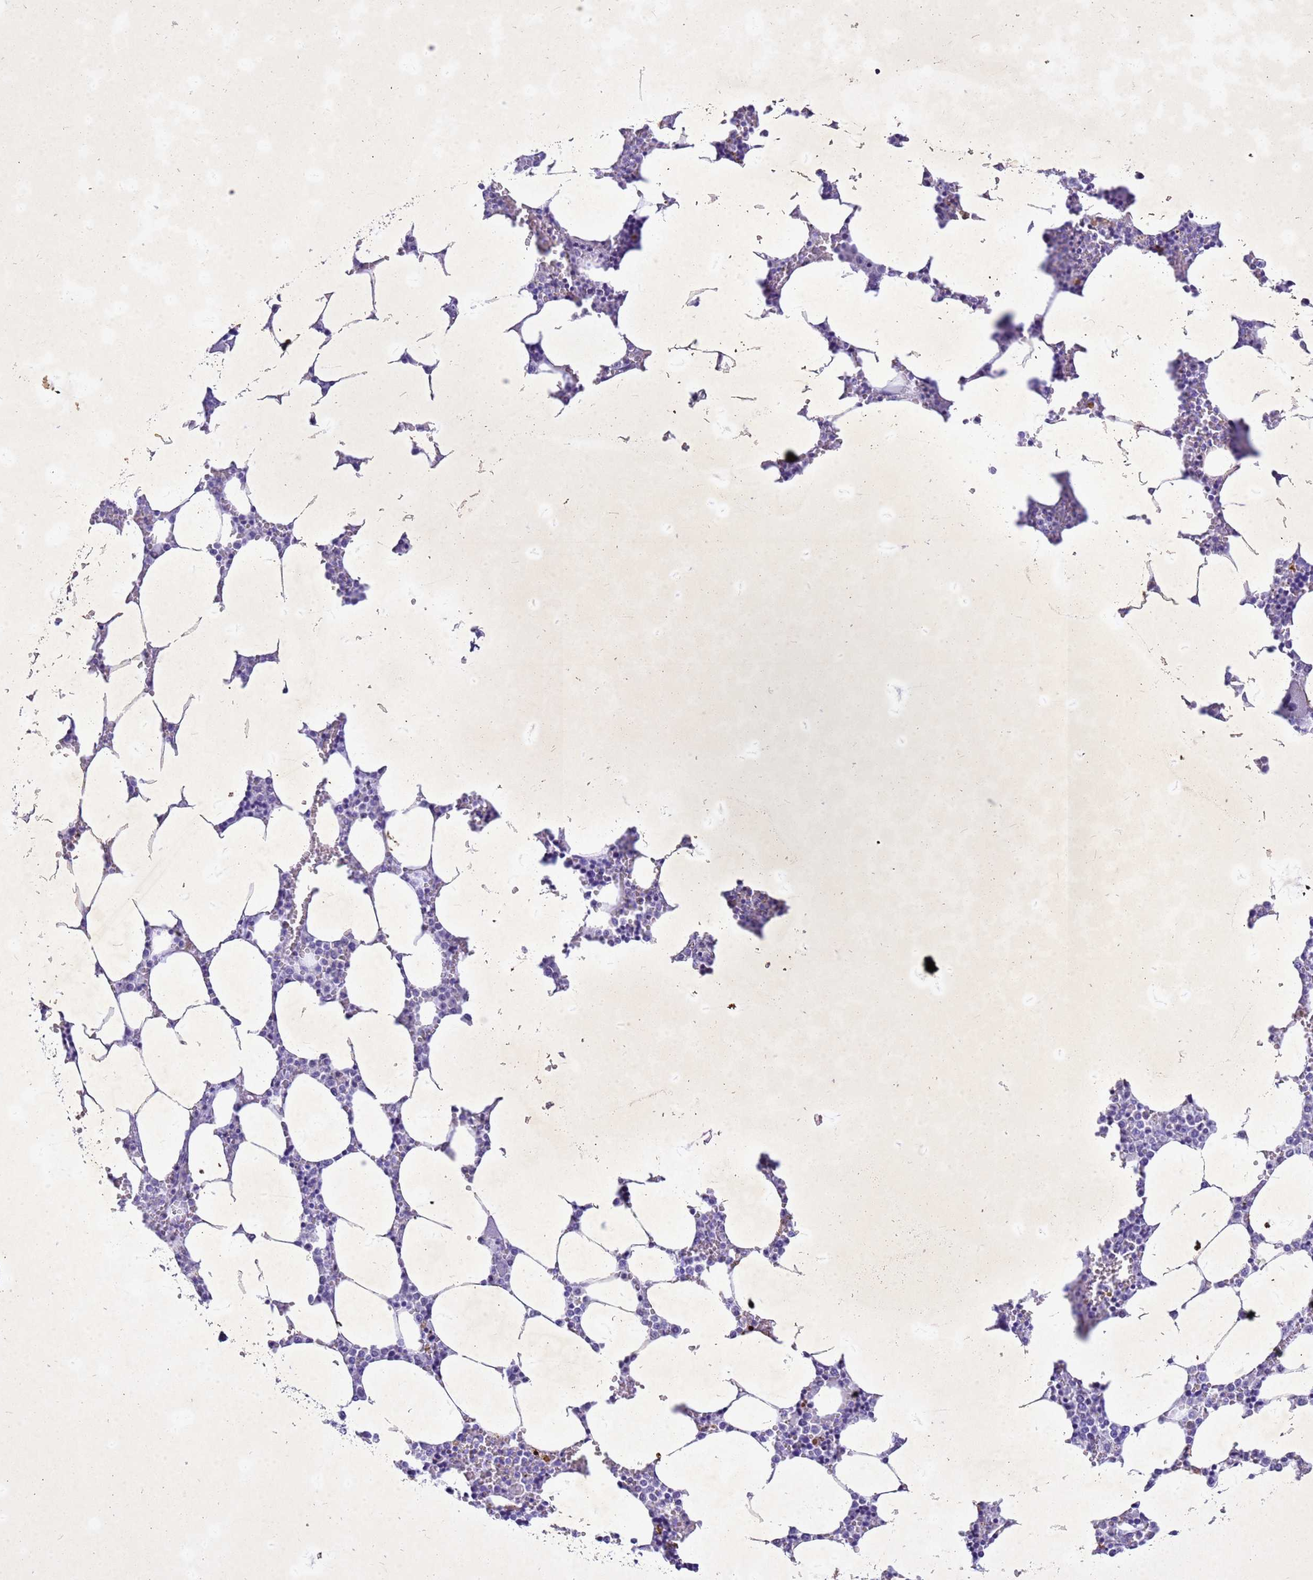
{"staining": {"intensity": "moderate", "quantity": "<25%", "location": "nuclear"}, "tissue": "bone marrow", "cell_type": "Hematopoietic cells", "image_type": "normal", "snomed": [{"axis": "morphology", "description": "Normal tissue, NOS"}, {"axis": "topography", "description": "Bone marrow"}], "caption": "Protein staining by immunohistochemistry (IHC) displays moderate nuclear staining in approximately <25% of hematopoietic cells in unremarkable bone marrow. Using DAB (3,3'-diaminobenzidine) (brown) and hematoxylin (blue) stains, captured at high magnification using brightfield microscopy.", "gene": "COPS9", "patient": {"sex": "male", "age": 64}}